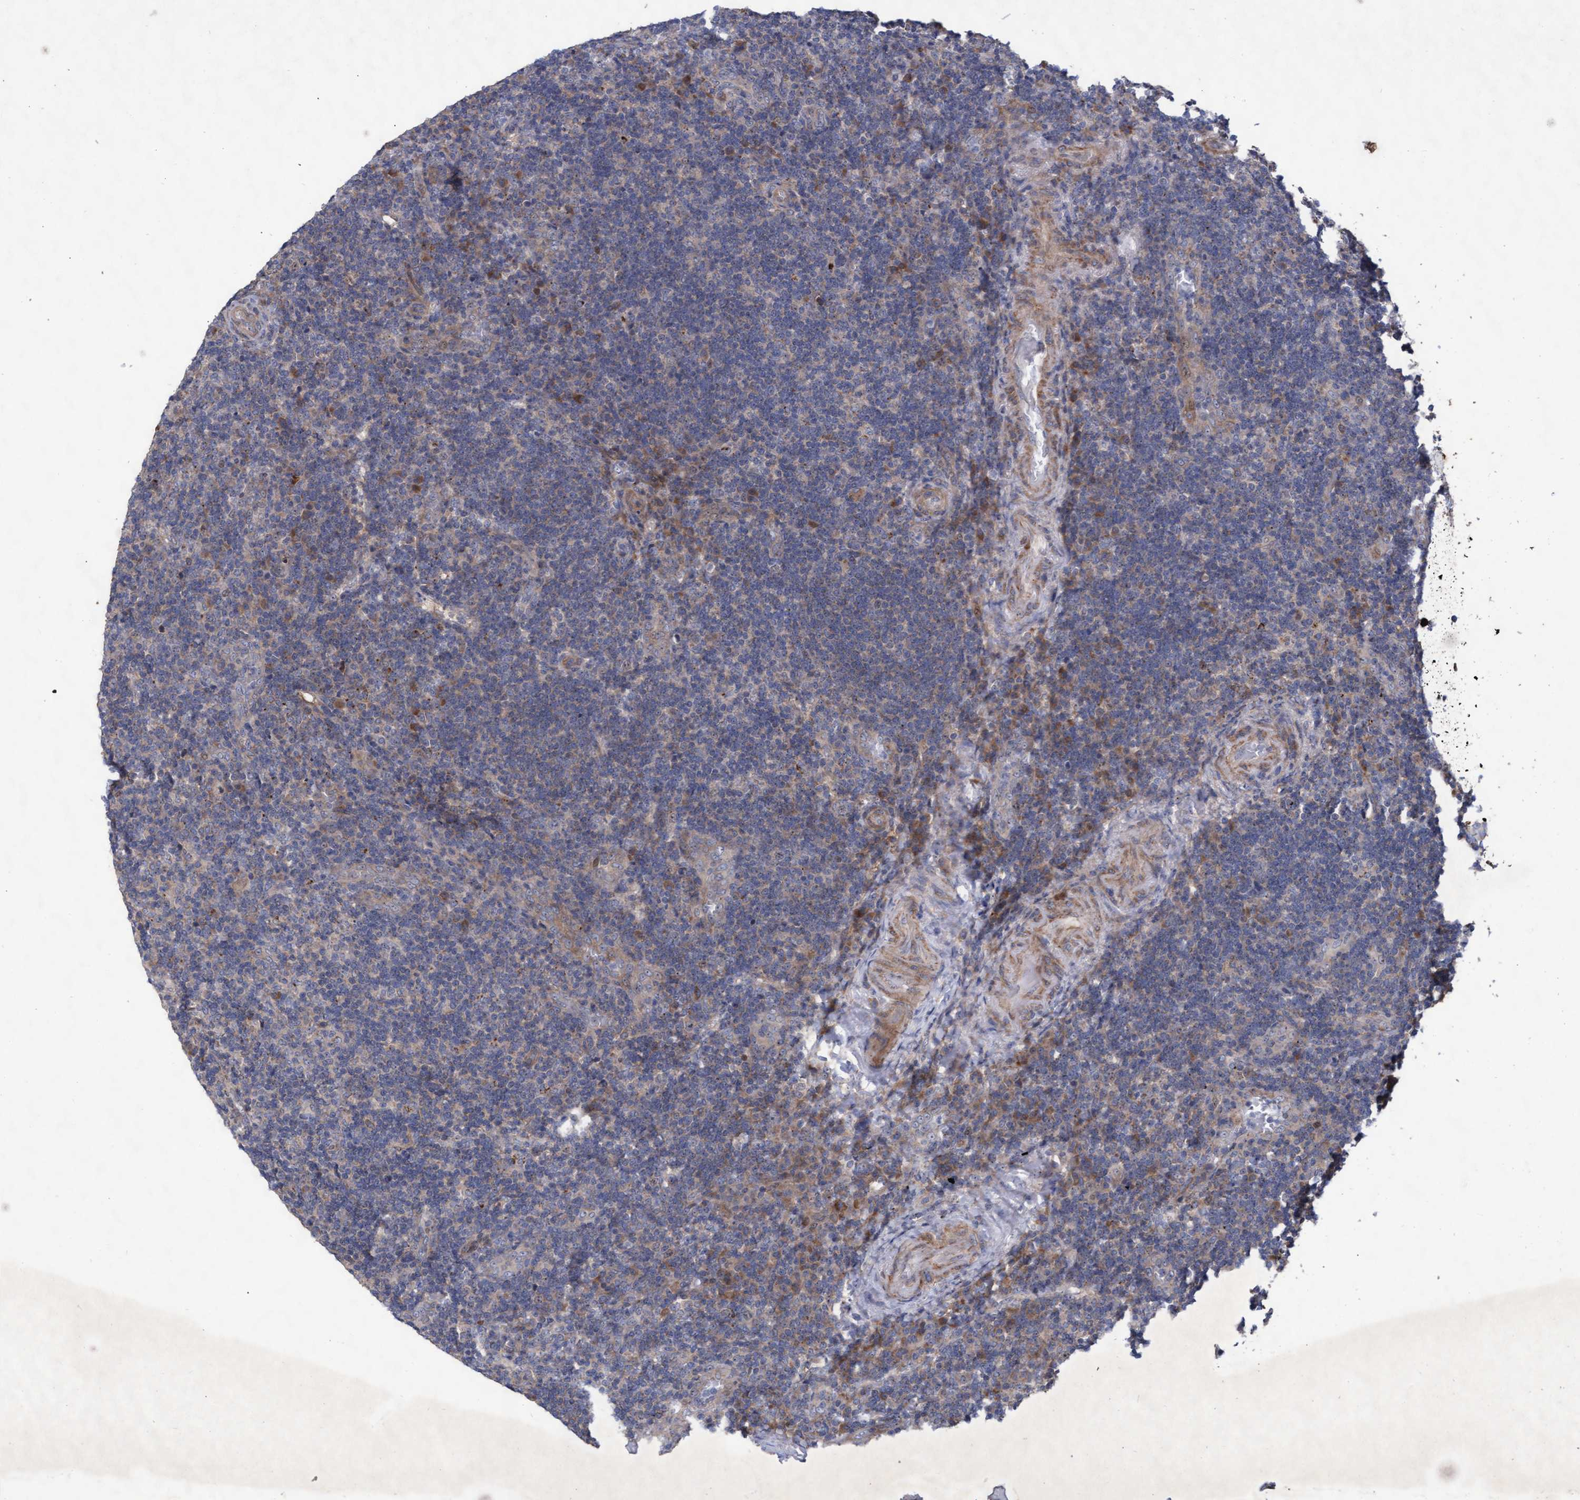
{"staining": {"intensity": "weak", "quantity": "<25%", "location": "cytoplasmic/membranous"}, "tissue": "lymphoma", "cell_type": "Tumor cells", "image_type": "cancer", "snomed": [{"axis": "morphology", "description": "Malignant lymphoma, non-Hodgkin's type, High grade"}, {"axis": "topography", "description": "Tonsil"}], "caption": "High magnification brightfield microscopy of malignant lymphoma, non-Hodgkin's type (high-grade) stained with DAB (3,3'-diaminobenzidine) (brown) and counterstained with hematoxylin (blue): tumor cells show no significant expression. The staining was performed using DAB (3,3'-diaminobenzidine) to visualize the protein expression in brown, while the nuclei were stained in blue with hematoxylin (Magnification: 20x).", "gene": "ABCF2", "patient": {"sex": "female", "age": 36}}